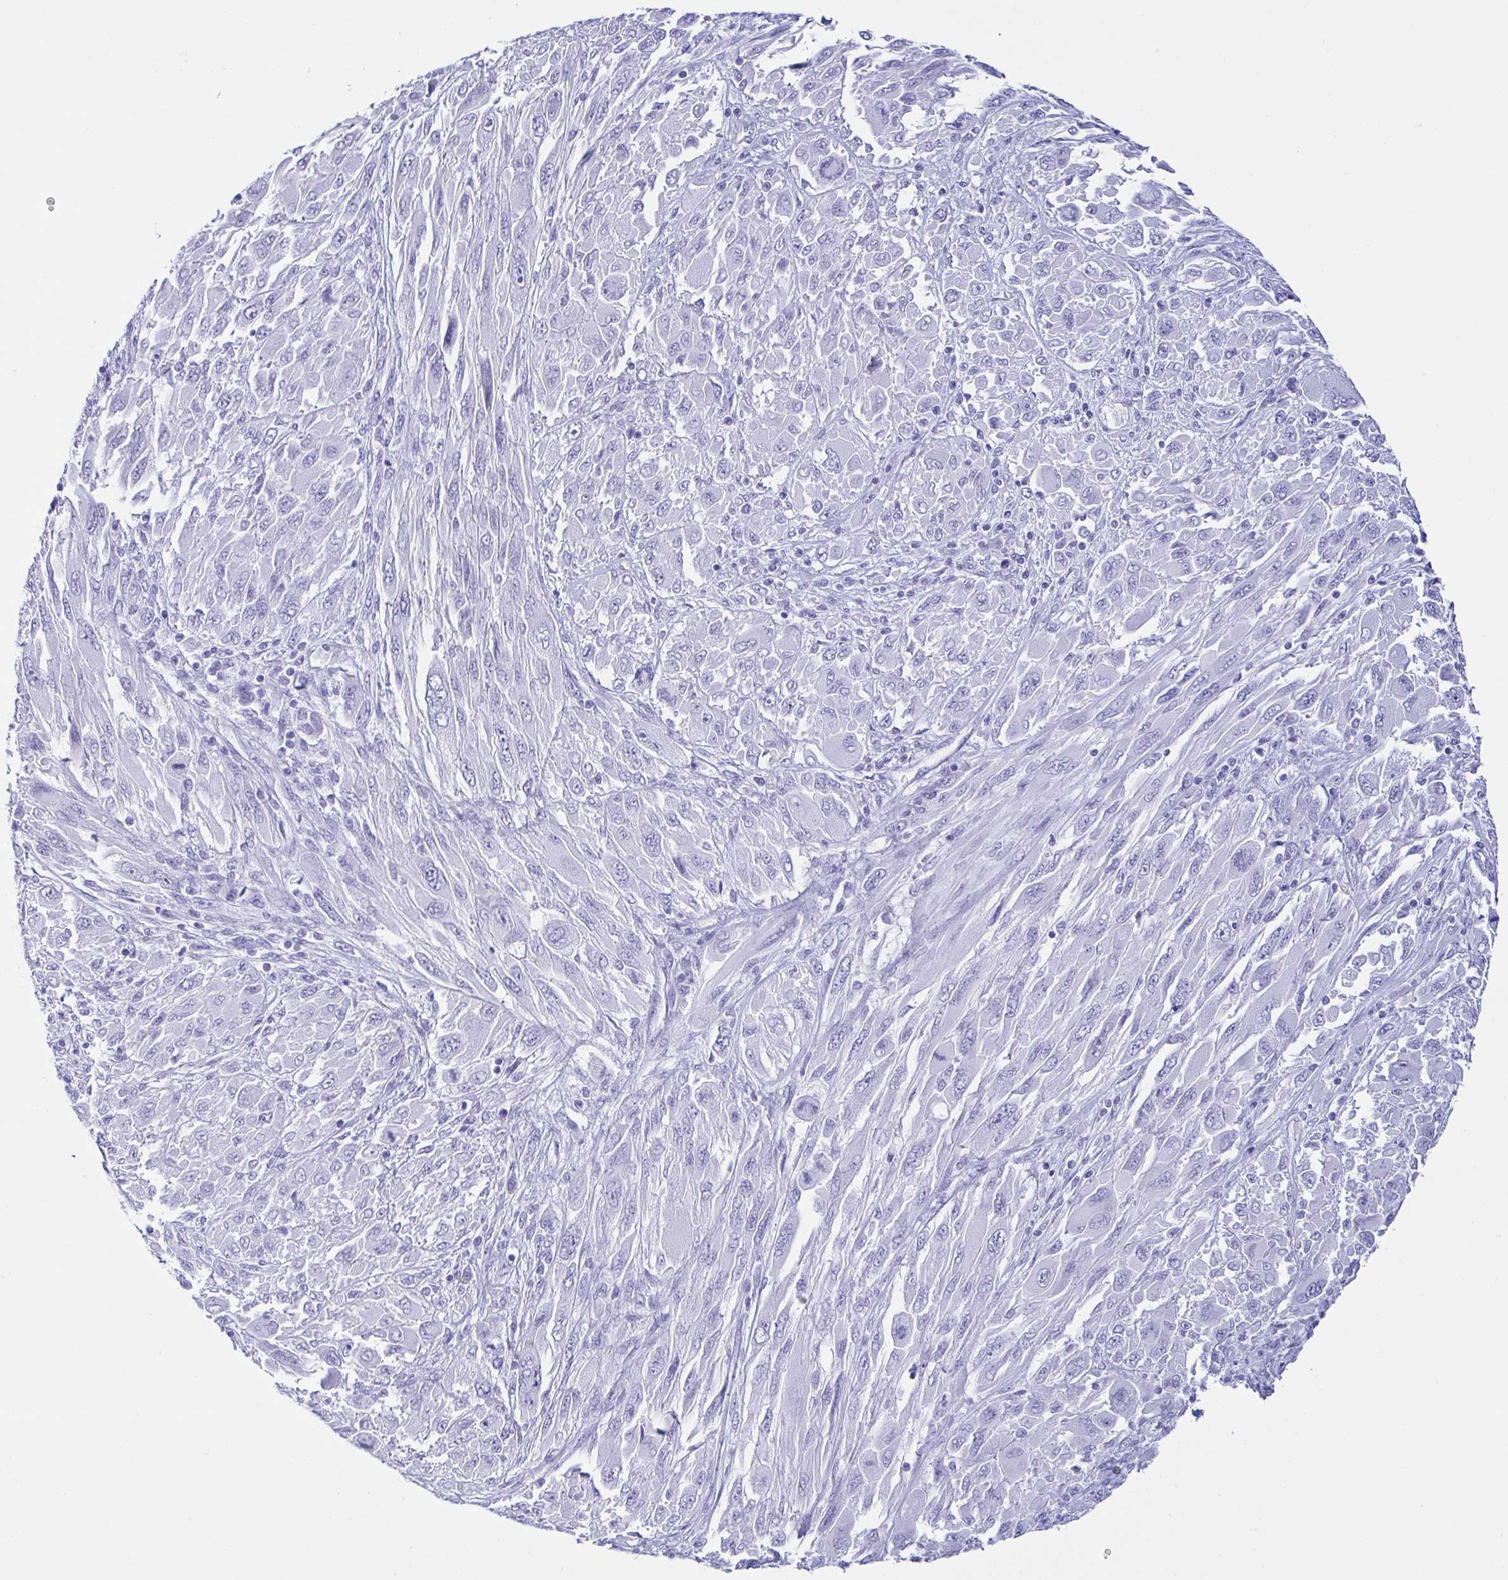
{"staining": {"intensity": "negative", "quantity": "none", "location": "none"}, "tissue": "melanoma", "cell_type": "Tumor cells", "image_type": "cancer", "snomed": [{"axis": "morphology", "description": "Malignant melanoma, NOS"}, {"axis": "topography", "description": "Skin"}], "caption": "Malignant melanoma was stained to show a protein in brown. There is no significant expression in tumor cells.", "gene": "CD164L2", "patient": {"sex": "female", "age": 91}}